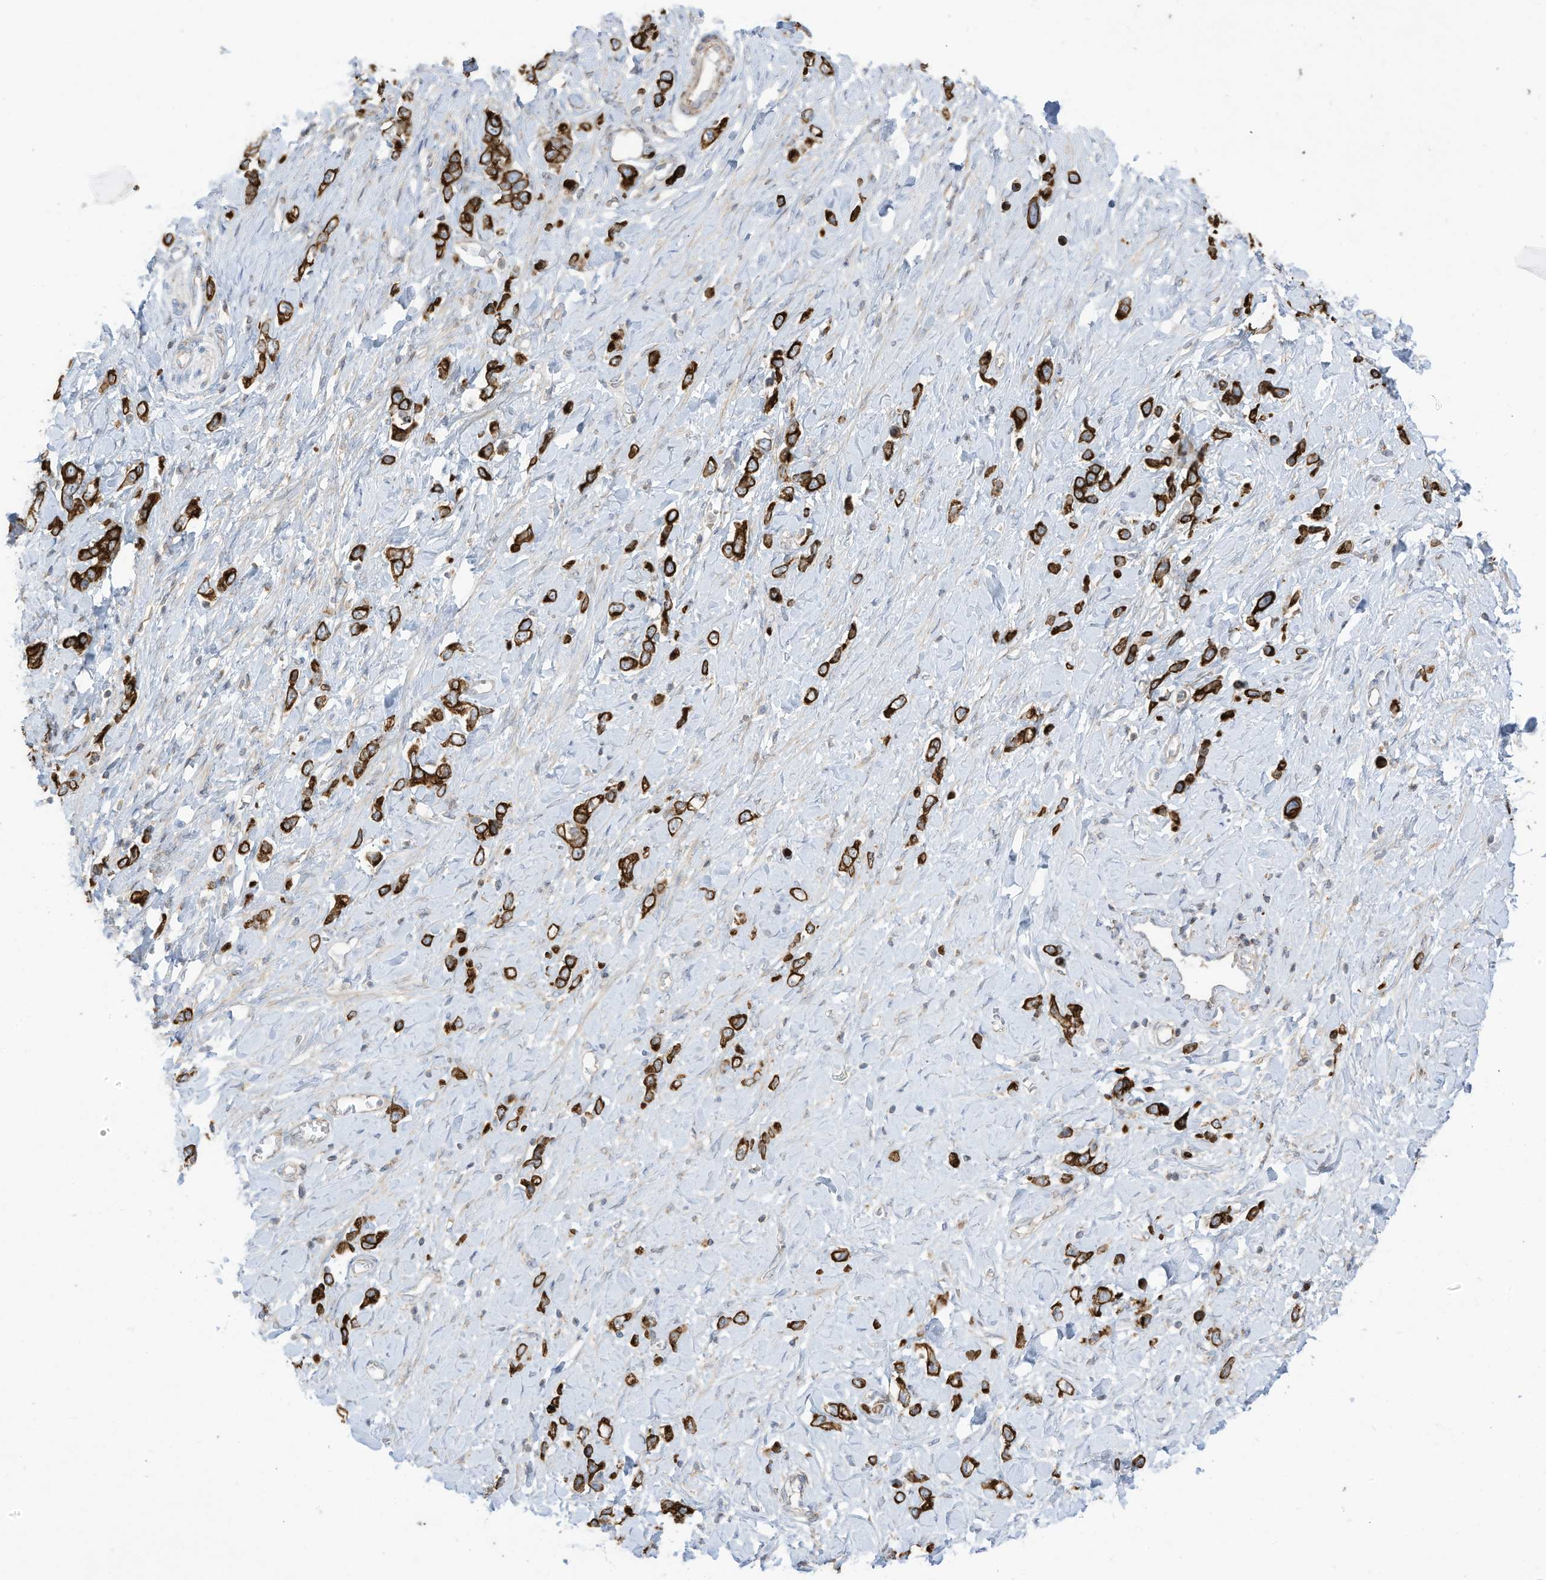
{"staining": {"intensity": "strong", "quantity": ">75%", "location": "cytoplasmic/membranous"}, "tissue": "stomach cancer", "cell_type": "Tumor cells", "image_type": "cancer", "snomed": [{"axis": "morphology", "description": "Normal tissue, NOS"}, {"axis": "morphology", "description": "Adenocarcinoma, NOS"}, {"axis": "topography", "description": "Stomach, upper"}, {"axis": "topography", "description": "Stomach"}], "caption": "Tumor cells show strong cytoplasmic/membranous expression in approximately >75% of cells in stomach adenocarcinoma.", "gene": "CGAS", "patient": {"sex": "female", "age": 65}}